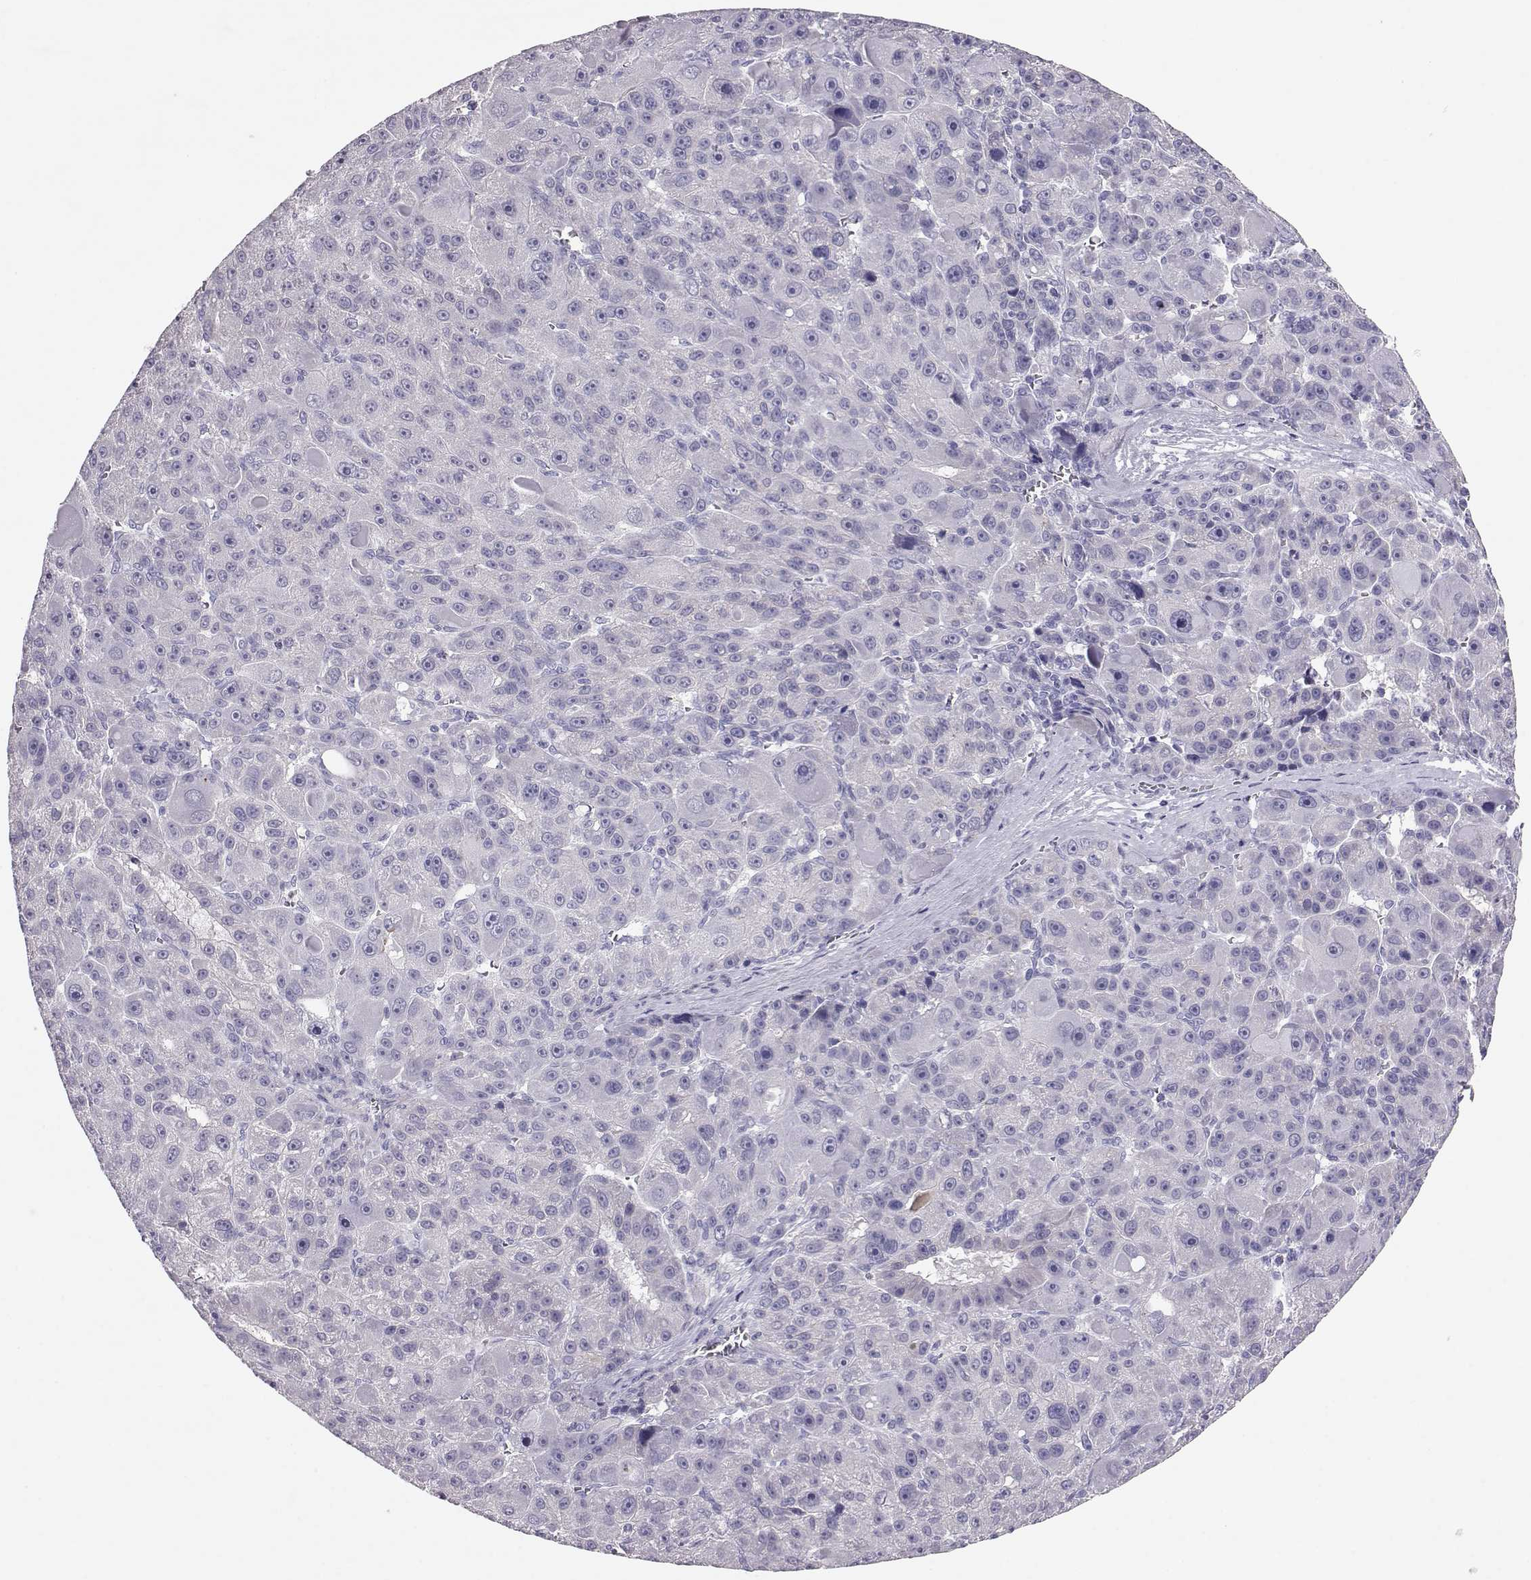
{"staining": {"intensity": "negative", "quantity": "none", "location": "none"}, "tissue": "liver cancer", "cell_type": "Tumor cells", "image_type": "cancer", "snomed": [{"axis": "morphology", "description": "Carcinoma, Hepatocellular, NOS"}, {"axis": "topography", "description": "Liver"}], "caption": "Tumor cells show no significant protein staining in liver cancer.", "gene": "RD3", "patient": {"sex": "male", "age": 76}}